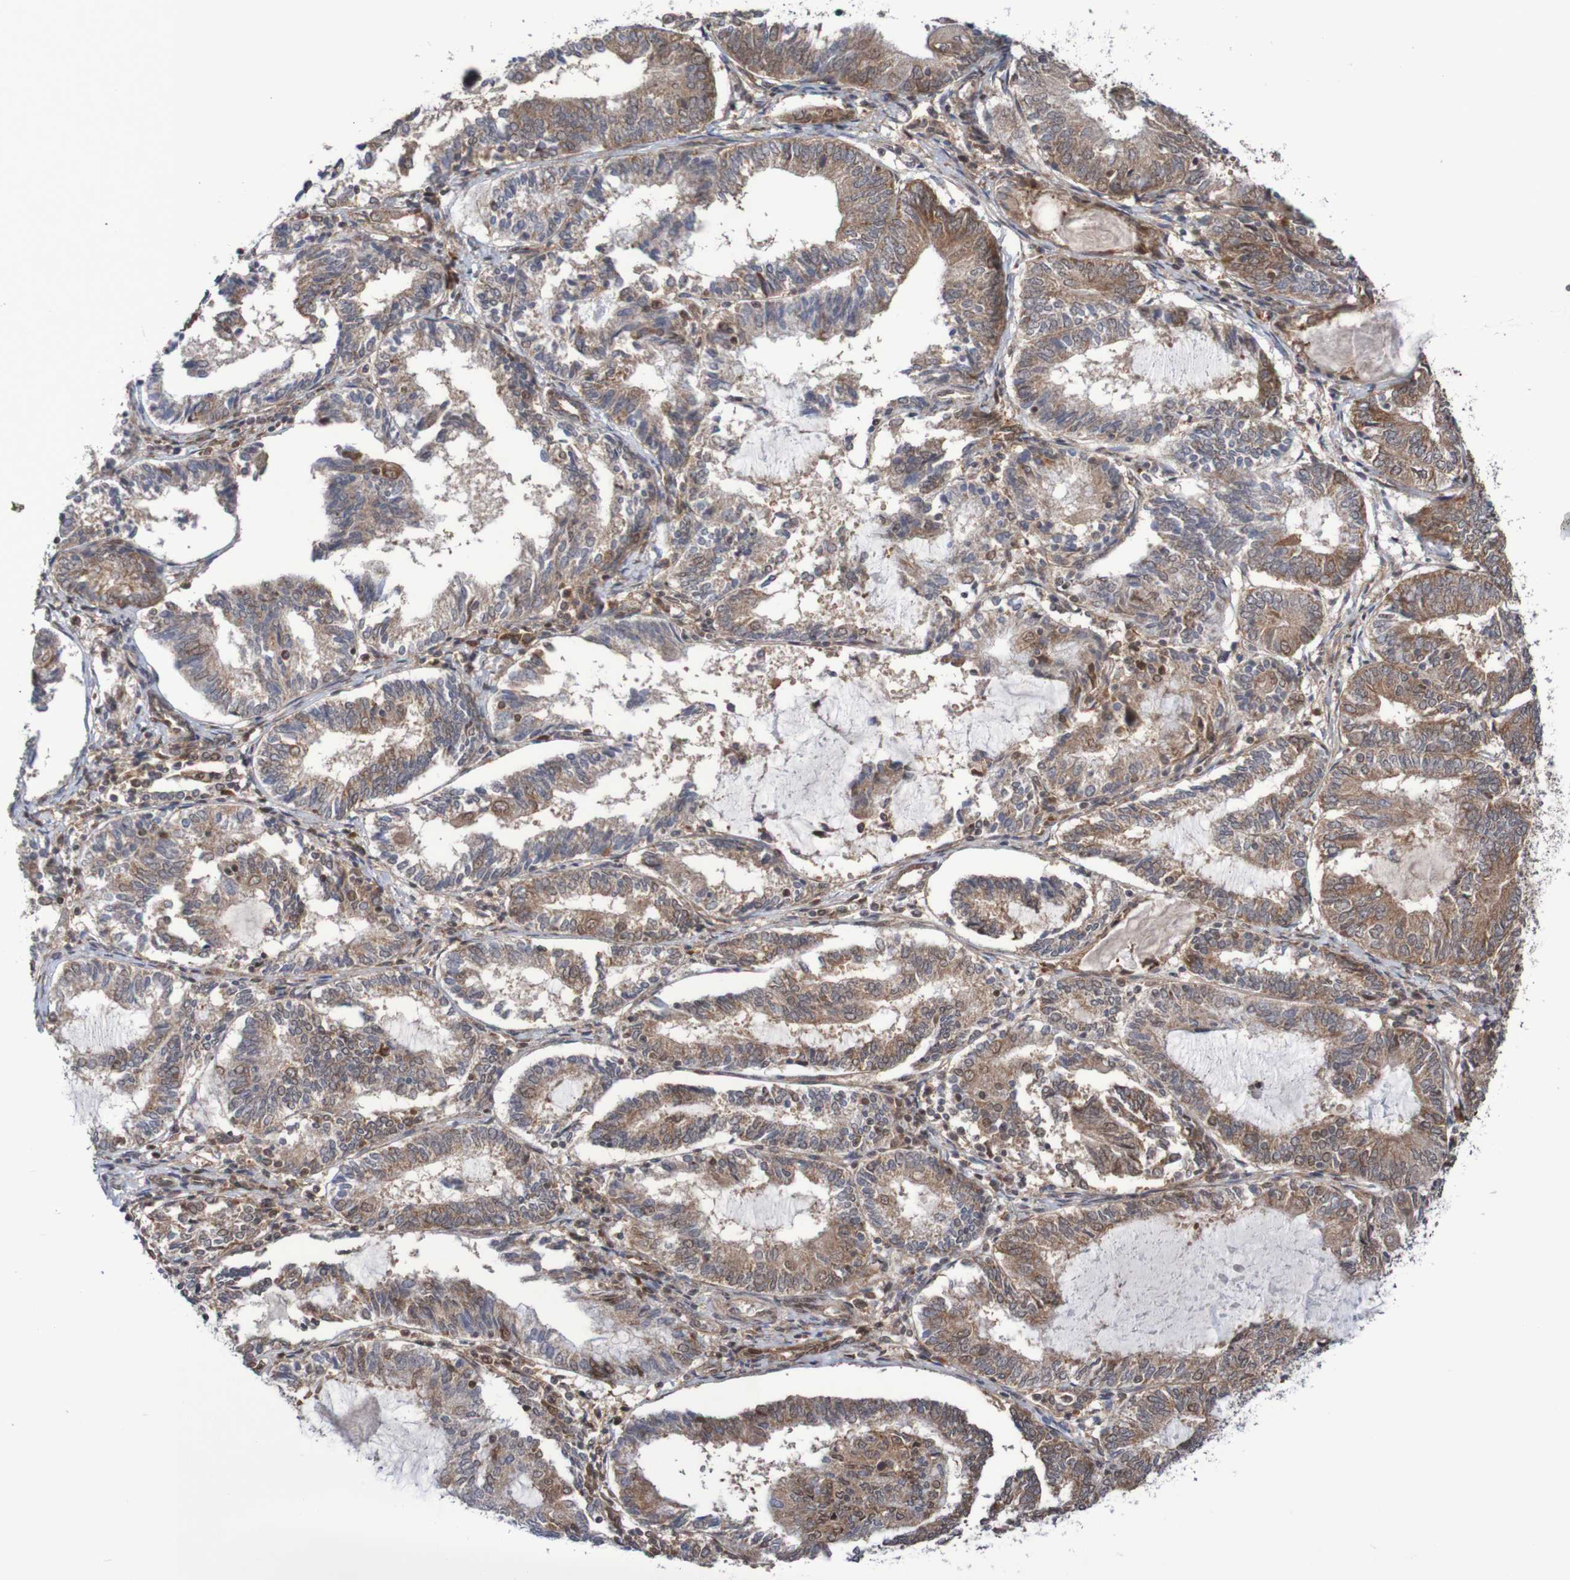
{"staining": {"intensity": "moderate", "quantity": "25%-75%", "location": "cytoplasmic/membranous"}, "tissue": "endometrial cancer", "cell_type": "Tumor cells", "image_type": "cancer", "snomed": [{"axis": "morphology", "description": "Adenocarcinoma, NOS"}, {"axis": "topography", "description": "Endometrium"}], "caption": "A brown stain highlights moderate cytoplasmic/membranous staining of a protein in endometrial cancer tumor cells.", "gene": "ITLN1", "patient": {"sex": "female", "age": 81}}